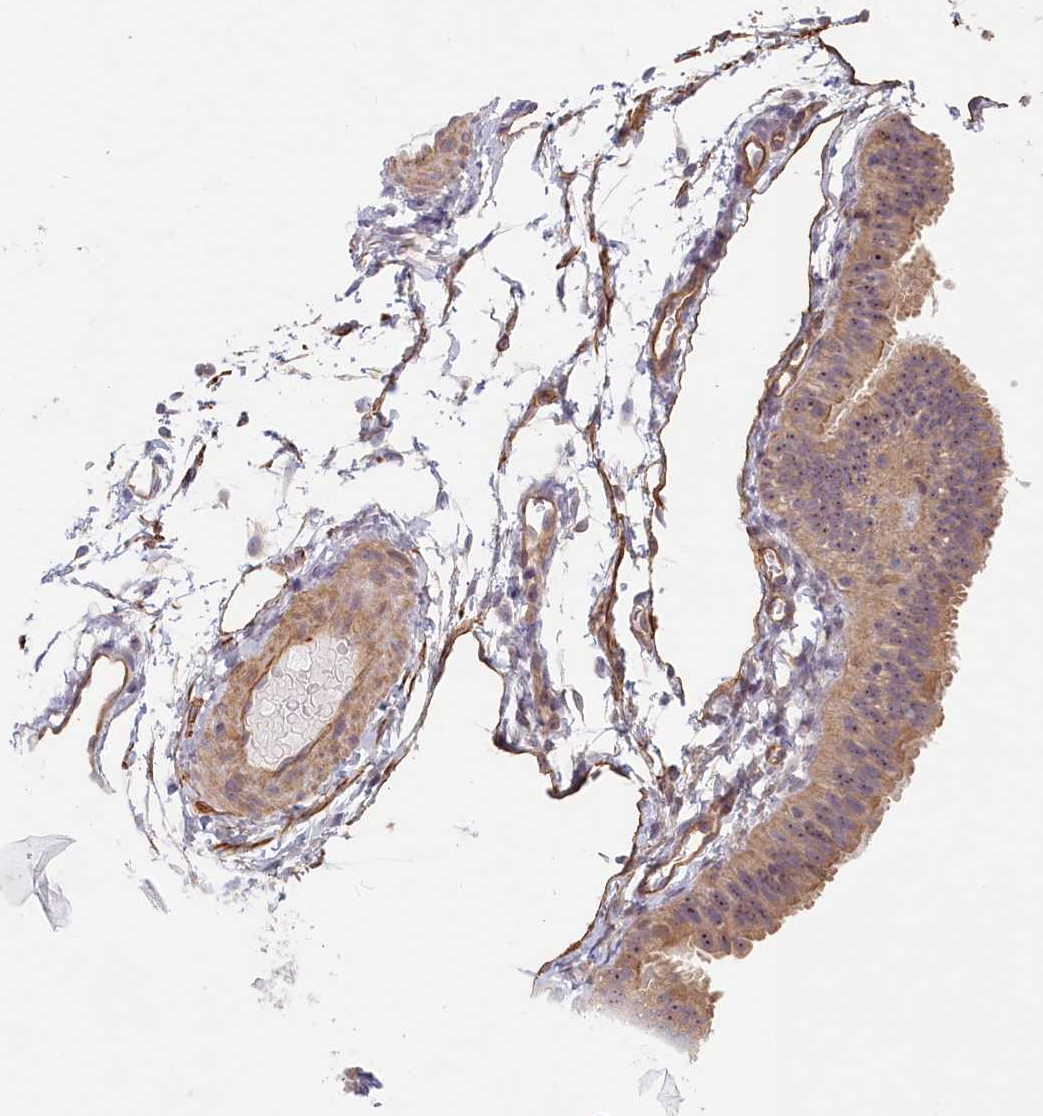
{"staining": {"intensity": "moderate", "quantity": "<25%", "location": "cytoplasmic/membranous,nuclear"}, "tissue": "fallopian tube", "cell_type": "Glandular cells", "image_type": "normal", "snomed": [{"axis": "morphology", "description": "Normal tissue, NOS"}, {"axis": "topography", "description": "Fallopian tube"}], "caption": "A high-resolution photomicrograph shows IHC staining of unremarkable fallopian tube, which displays moderate cytoplasmic/membranous,nuclear expression in approximately <25% of glandular cells. The protein is shown in brown color, while the nuclei are stained blue.", "gene": "INTS4", "patient": {"sex": "female", "age": 35}}